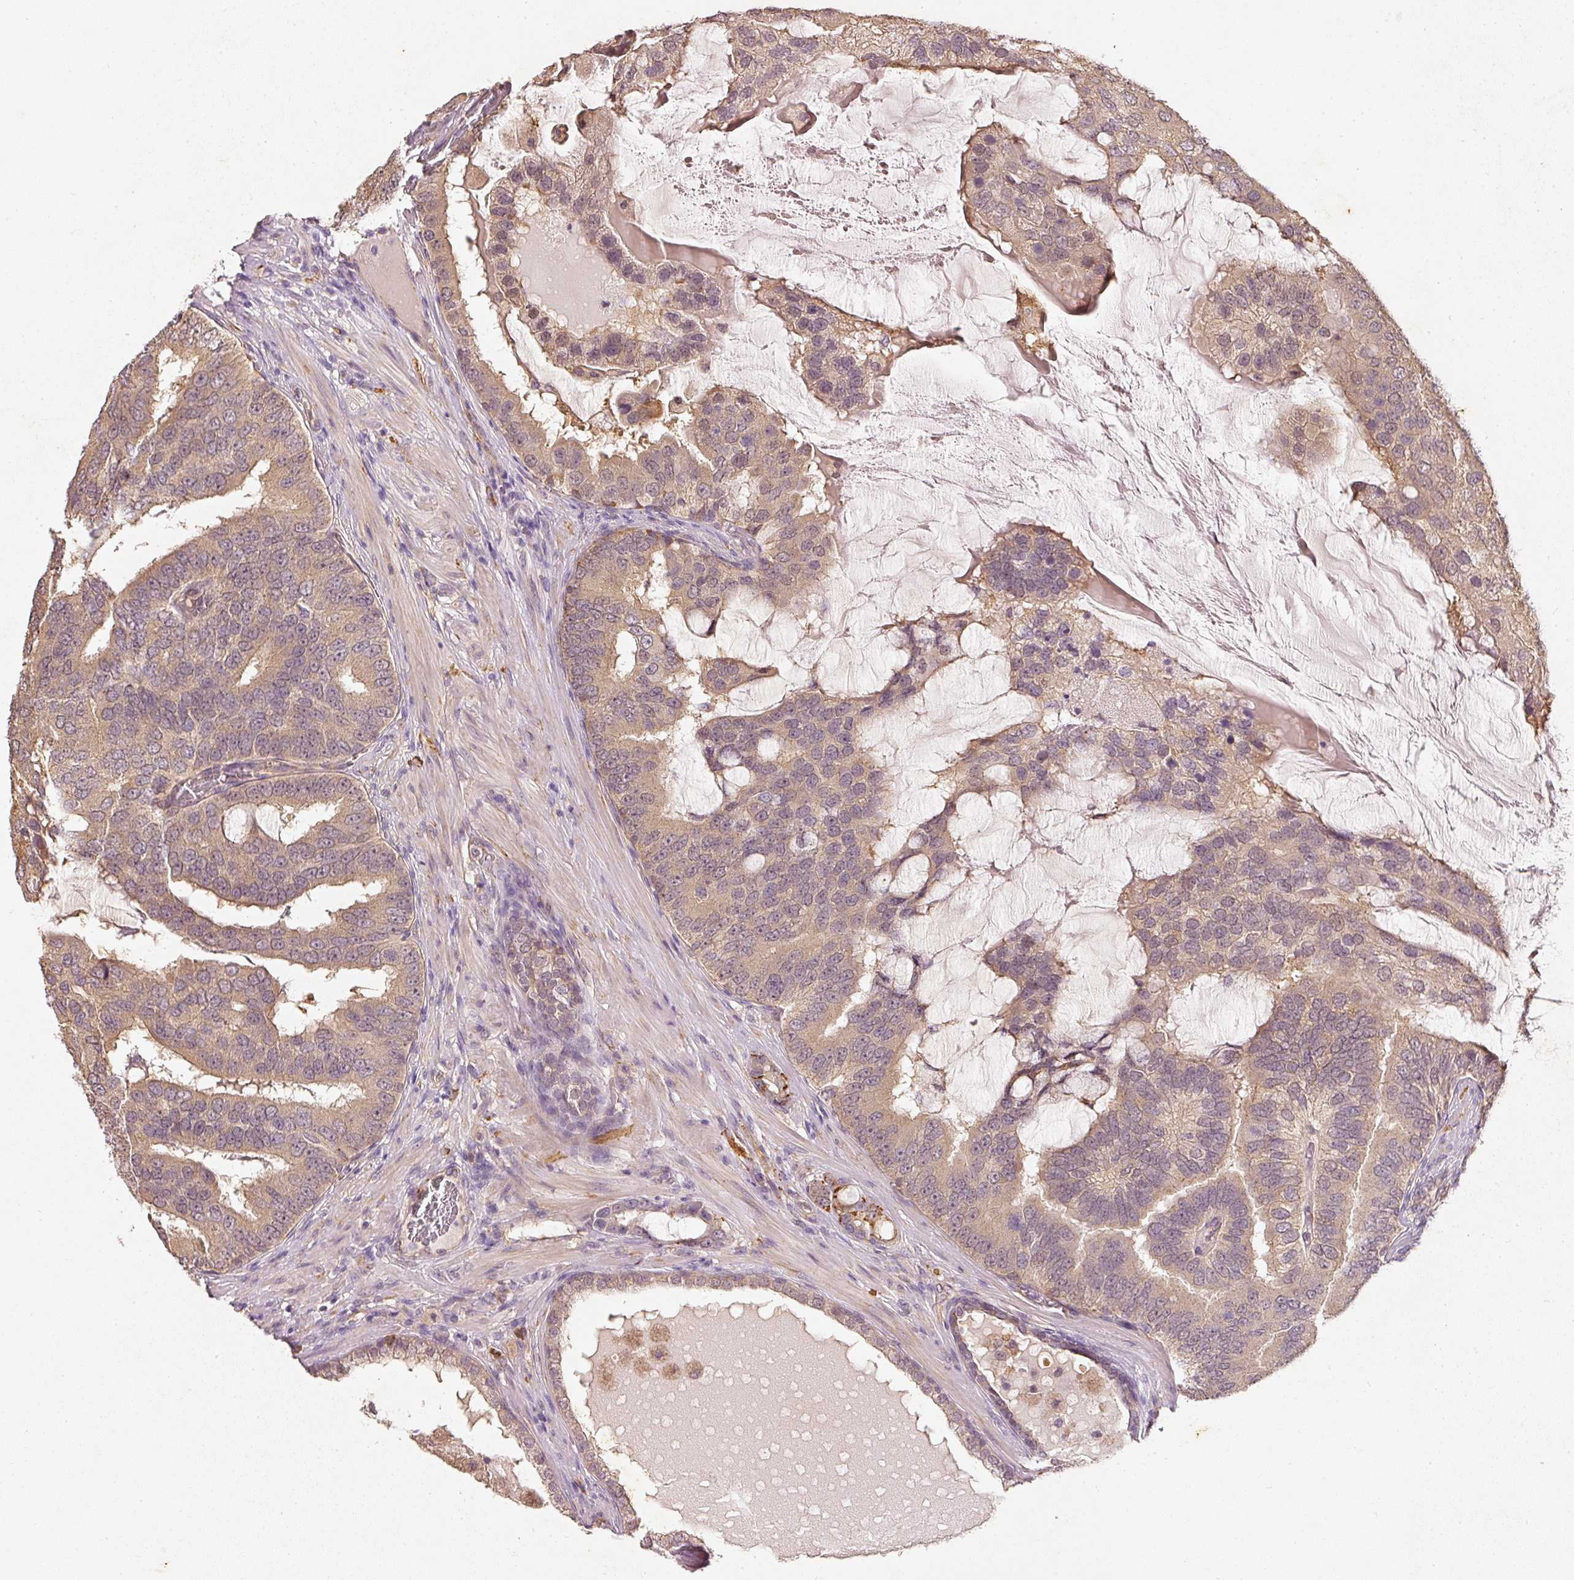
{"staining": {"intensity": "moderate", "quantity": ">75%", "location": "cytoplasmic/membranous"}, "tissue": "prostate cancer", "cell_type": "Tumor cells", "image_type": "cancer", "snomed": [{"axis": "morphology", "description": "Adenocarcinoma, High grade"}, {"axis": "topography", "description": "Prostate"}], "caption": "Immunohistochemistry (IHC) (DAB) staining of adenocarcinoma (high-grade) (prostate) exhibits moderate cytoplasmic/membranous protein expression in about >75% of tumor cells.", "gene": "RGL2", "patient": {"sex": "male", "age": 55}}